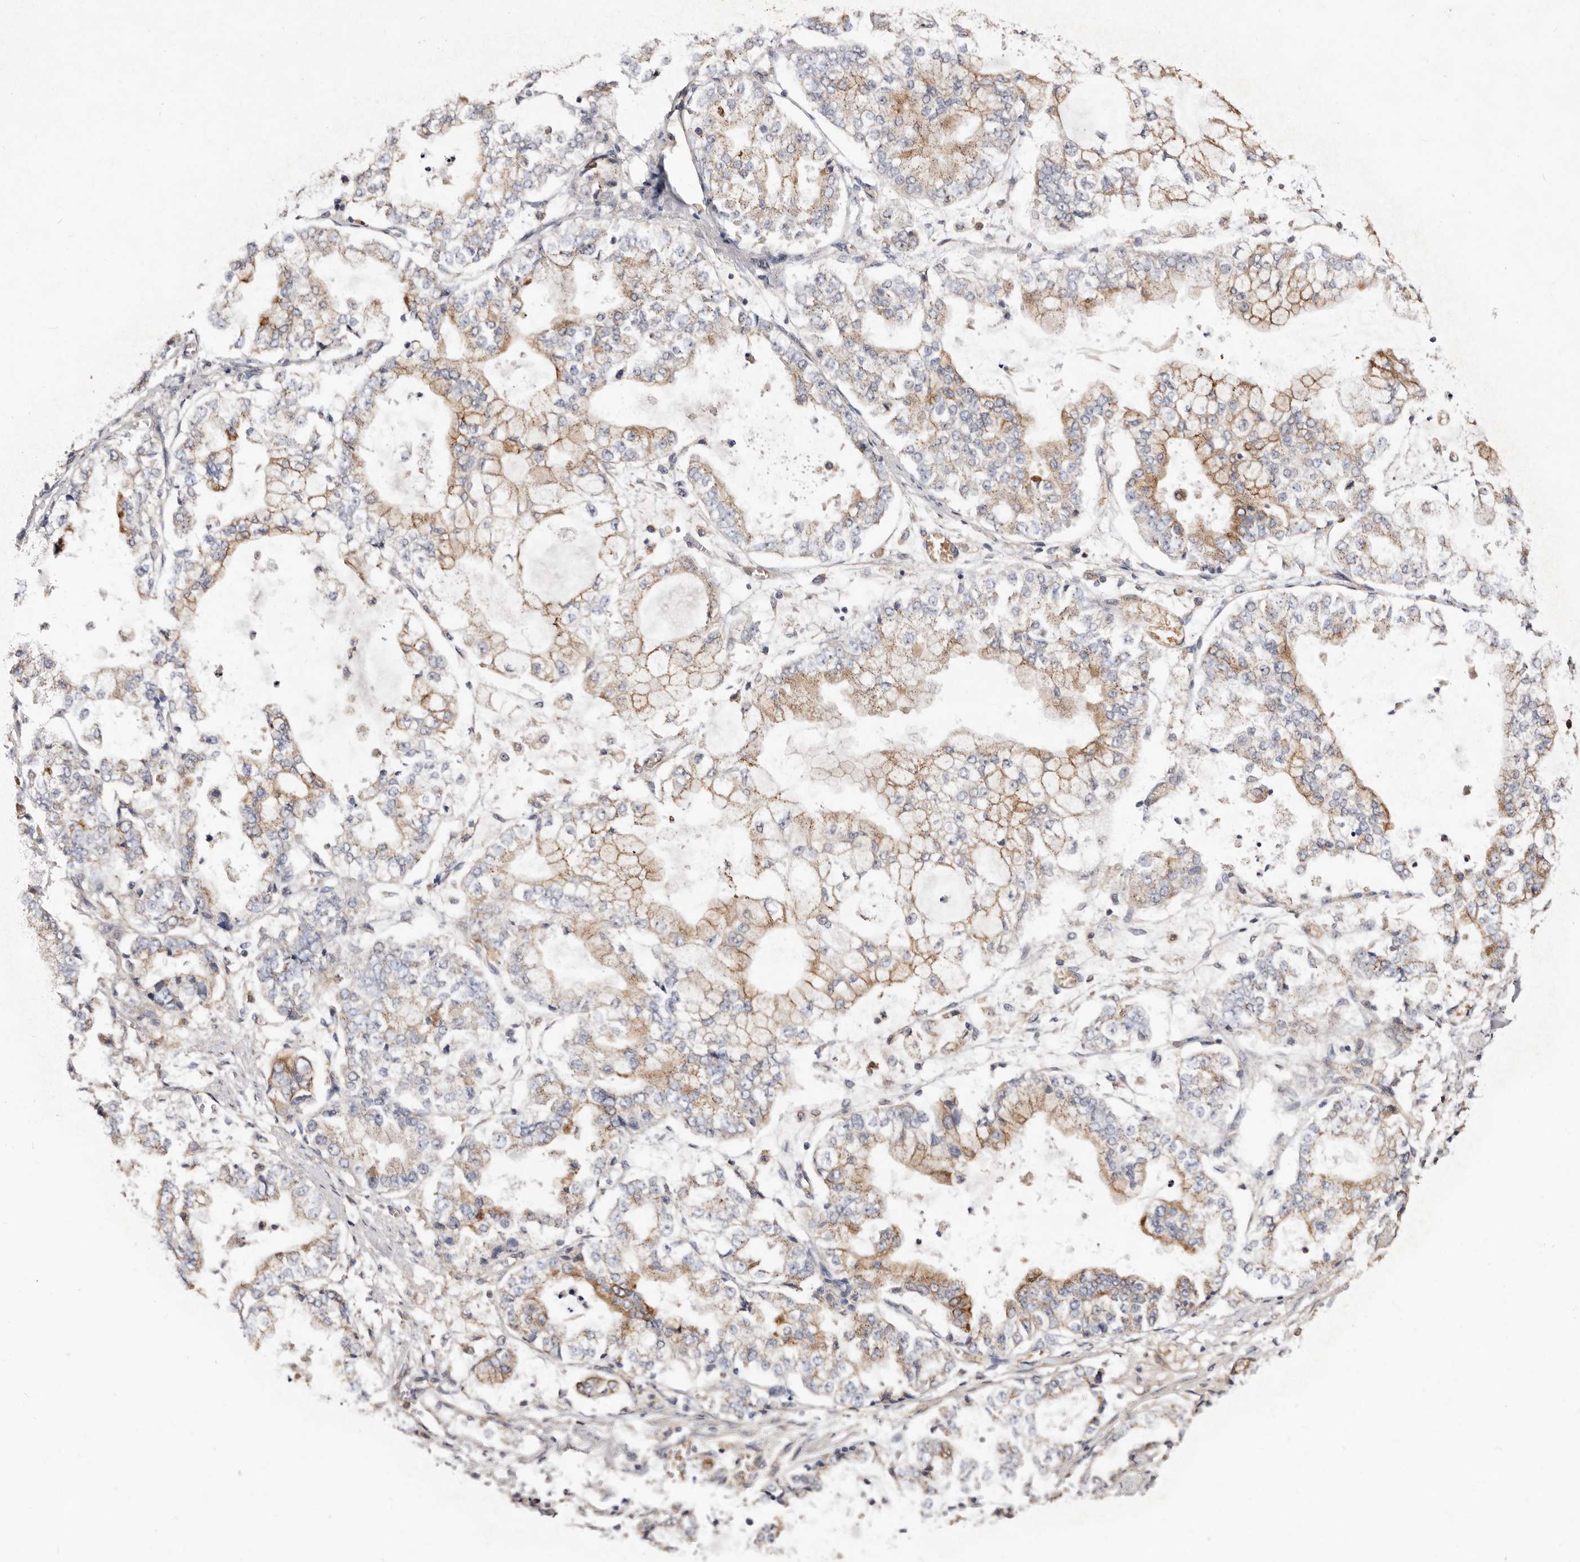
{"staining": {"intensity": "moderate", "quantity": ">75%", "location": "cytoplasmic/membranous"}, "tissue": "stomach cancer", "cell_type": "Tumor cells", "image_type": "cancer", "snomed": [{"axis": "morphology", "description": "Adenocarcinoma, NOS"}, {"axis": "topography", "description": "Stomach"}], "caption": "Stomach cancer stained for a protein (brown) demonstrates moderate cytoplasmic/membranous positive positivity in about >75% of tumor cells.", "gene": "LRRC25", "patient": {"sex": "male", "age": 76}}